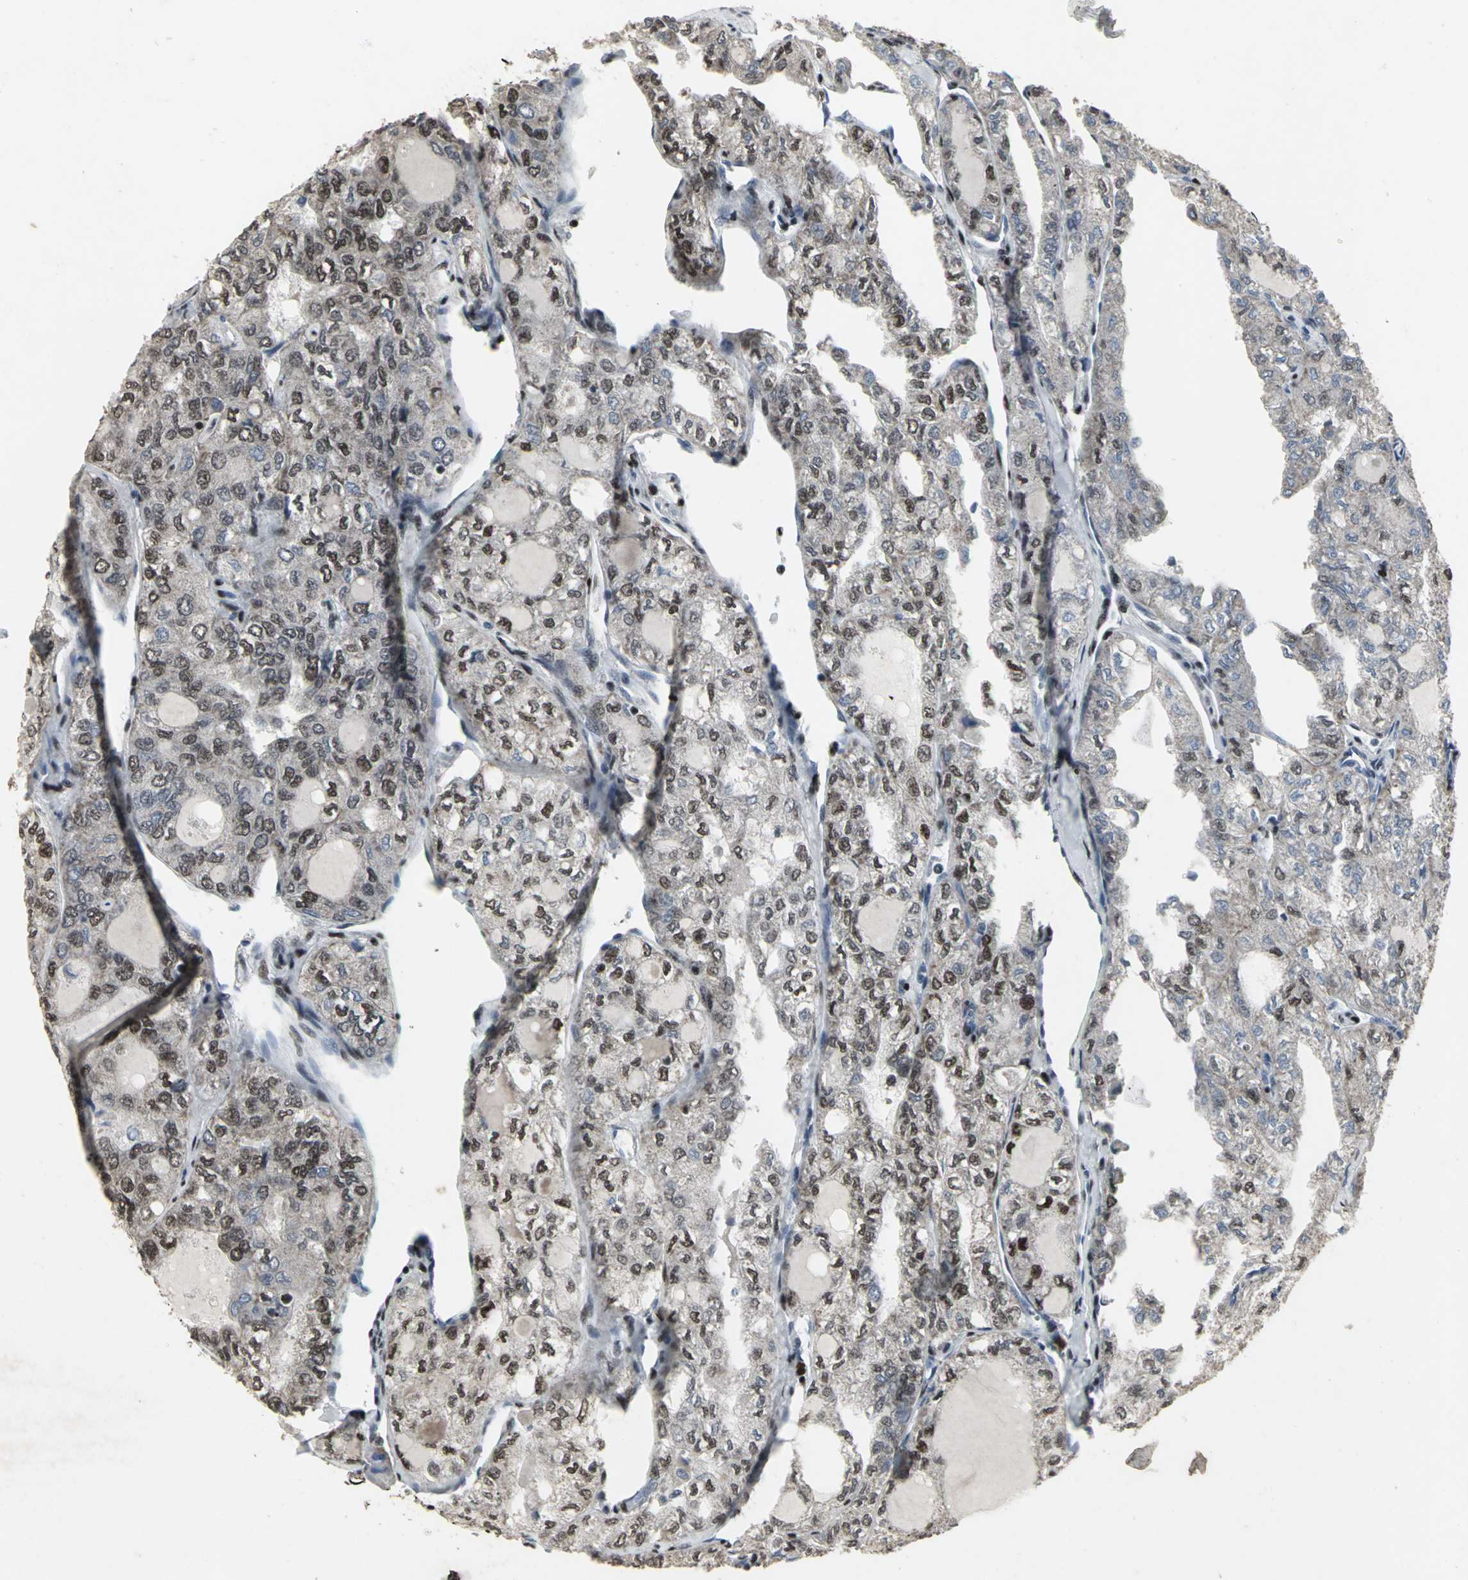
{"staining": {"intensity": "moderate", "quantity": ">75%", "location": "nuclear"}, "tissue": "thyroid cancer", "cell_type": "Tumor cells", "image_type": "cancer", "snomed": [{"axis": "morphology", "description": "Follicular adenoma carcinoma, NOS"}, {"axis": "topography", "description": "Thyroid gland"}], "caption": "The immunohistochemical stain labels moderate nuclear staining in tumor cells of follicular adenoma carcinoma (thyroid) tissue. Using DAB (brown) and hematoxylin (blue) stains, captured at high magnification using brightfield microscopy.", "gene": "SRF", "patient": {"sex": "male", "age": 75}}